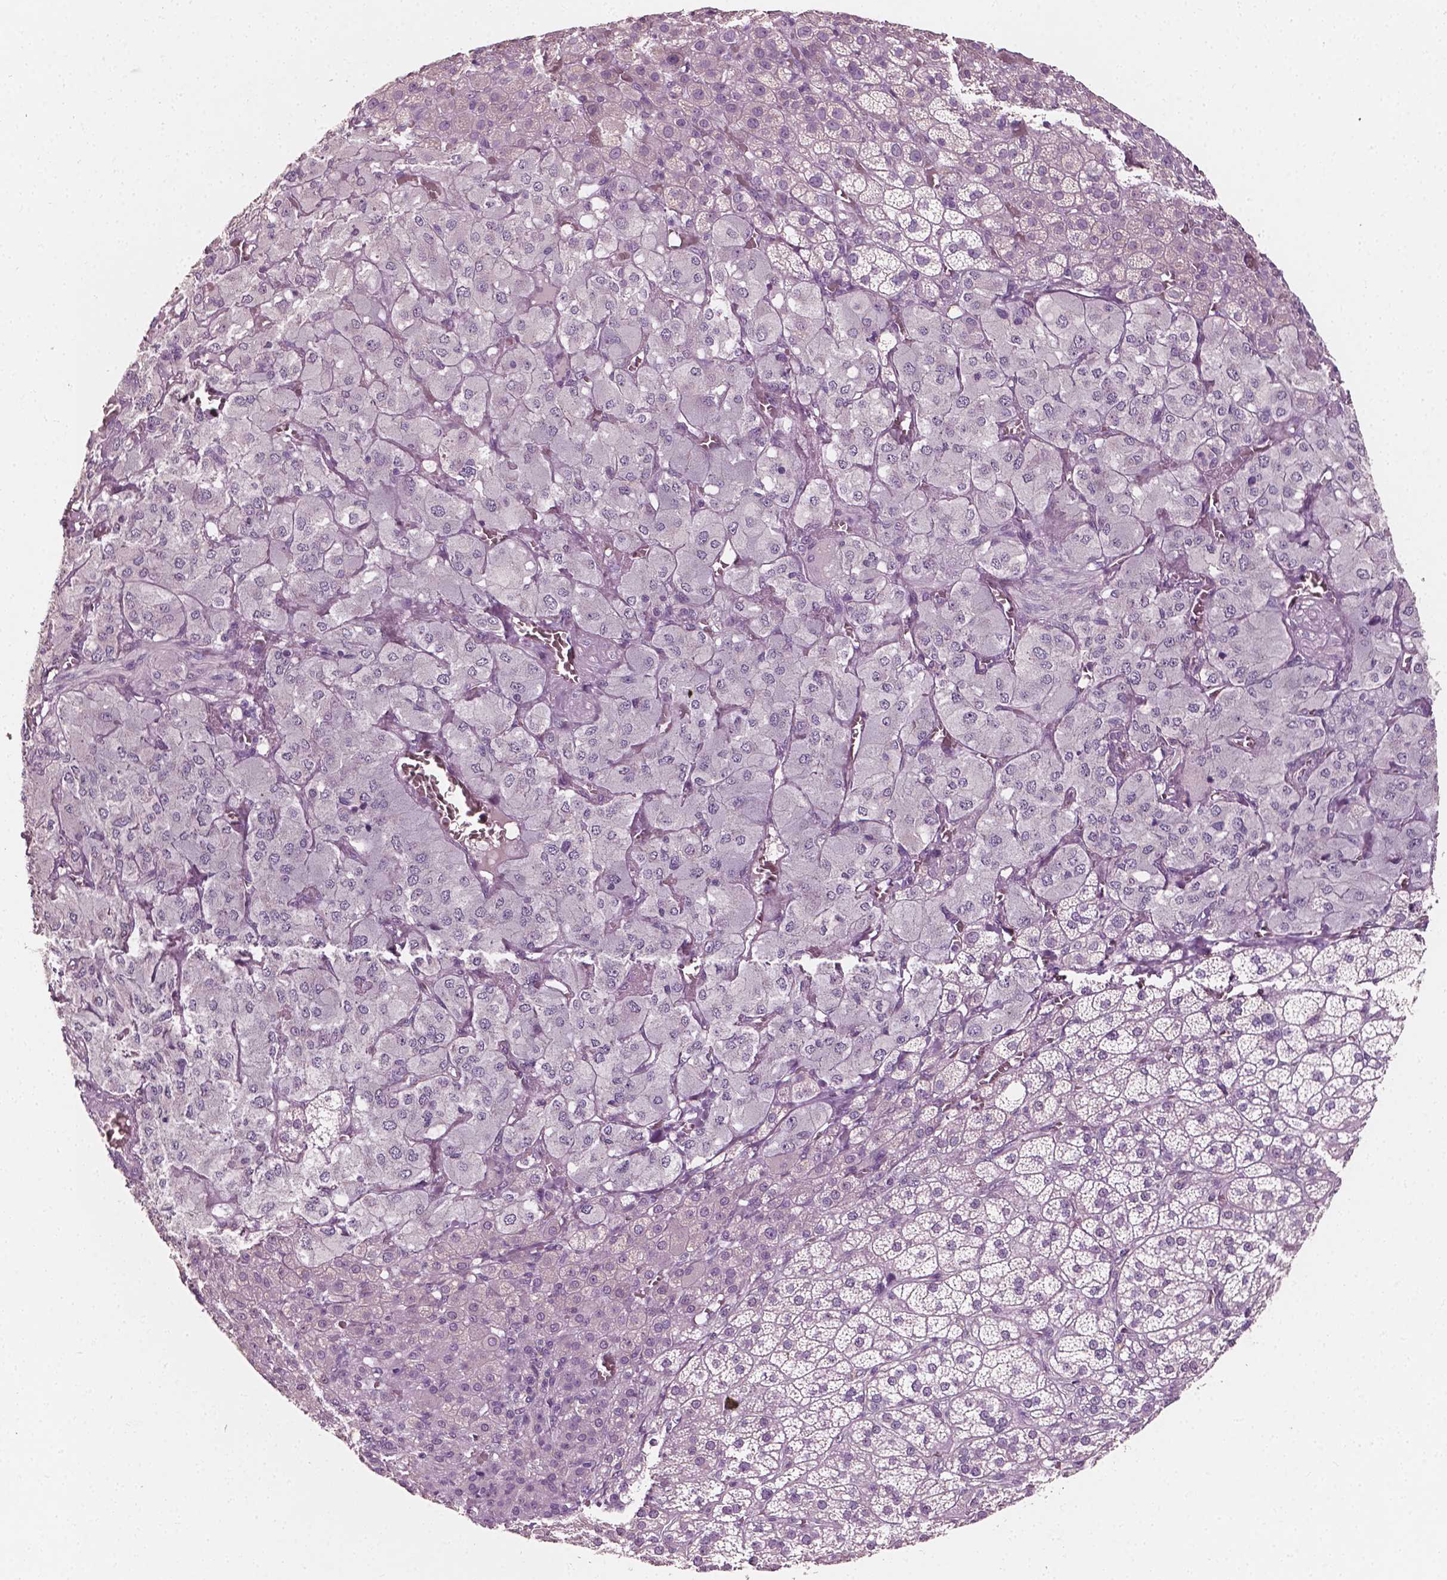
{"staining": {"intensity": "negative", "quantity": "none", "location": "none"}, "tissue": "adrenal gland", "cell_type": "Glandular cells", "image_type": "normal", "snomed": [{"axis": "morphology", "description": "Normal tissue, NOS"}, {"axis": "topography", "description": "Adrenal gland"}], "caption": "Protein analysis of benign adrenal gland displays no significant staining in glandular cells. The staining is performed using DAB (3,3'-diaminobenzidine) brown chromogen with nuclei counter-stained in using hematoxylin.", "gene": "PLA2R1", "patient": {"sex": "female", "age": 60}}